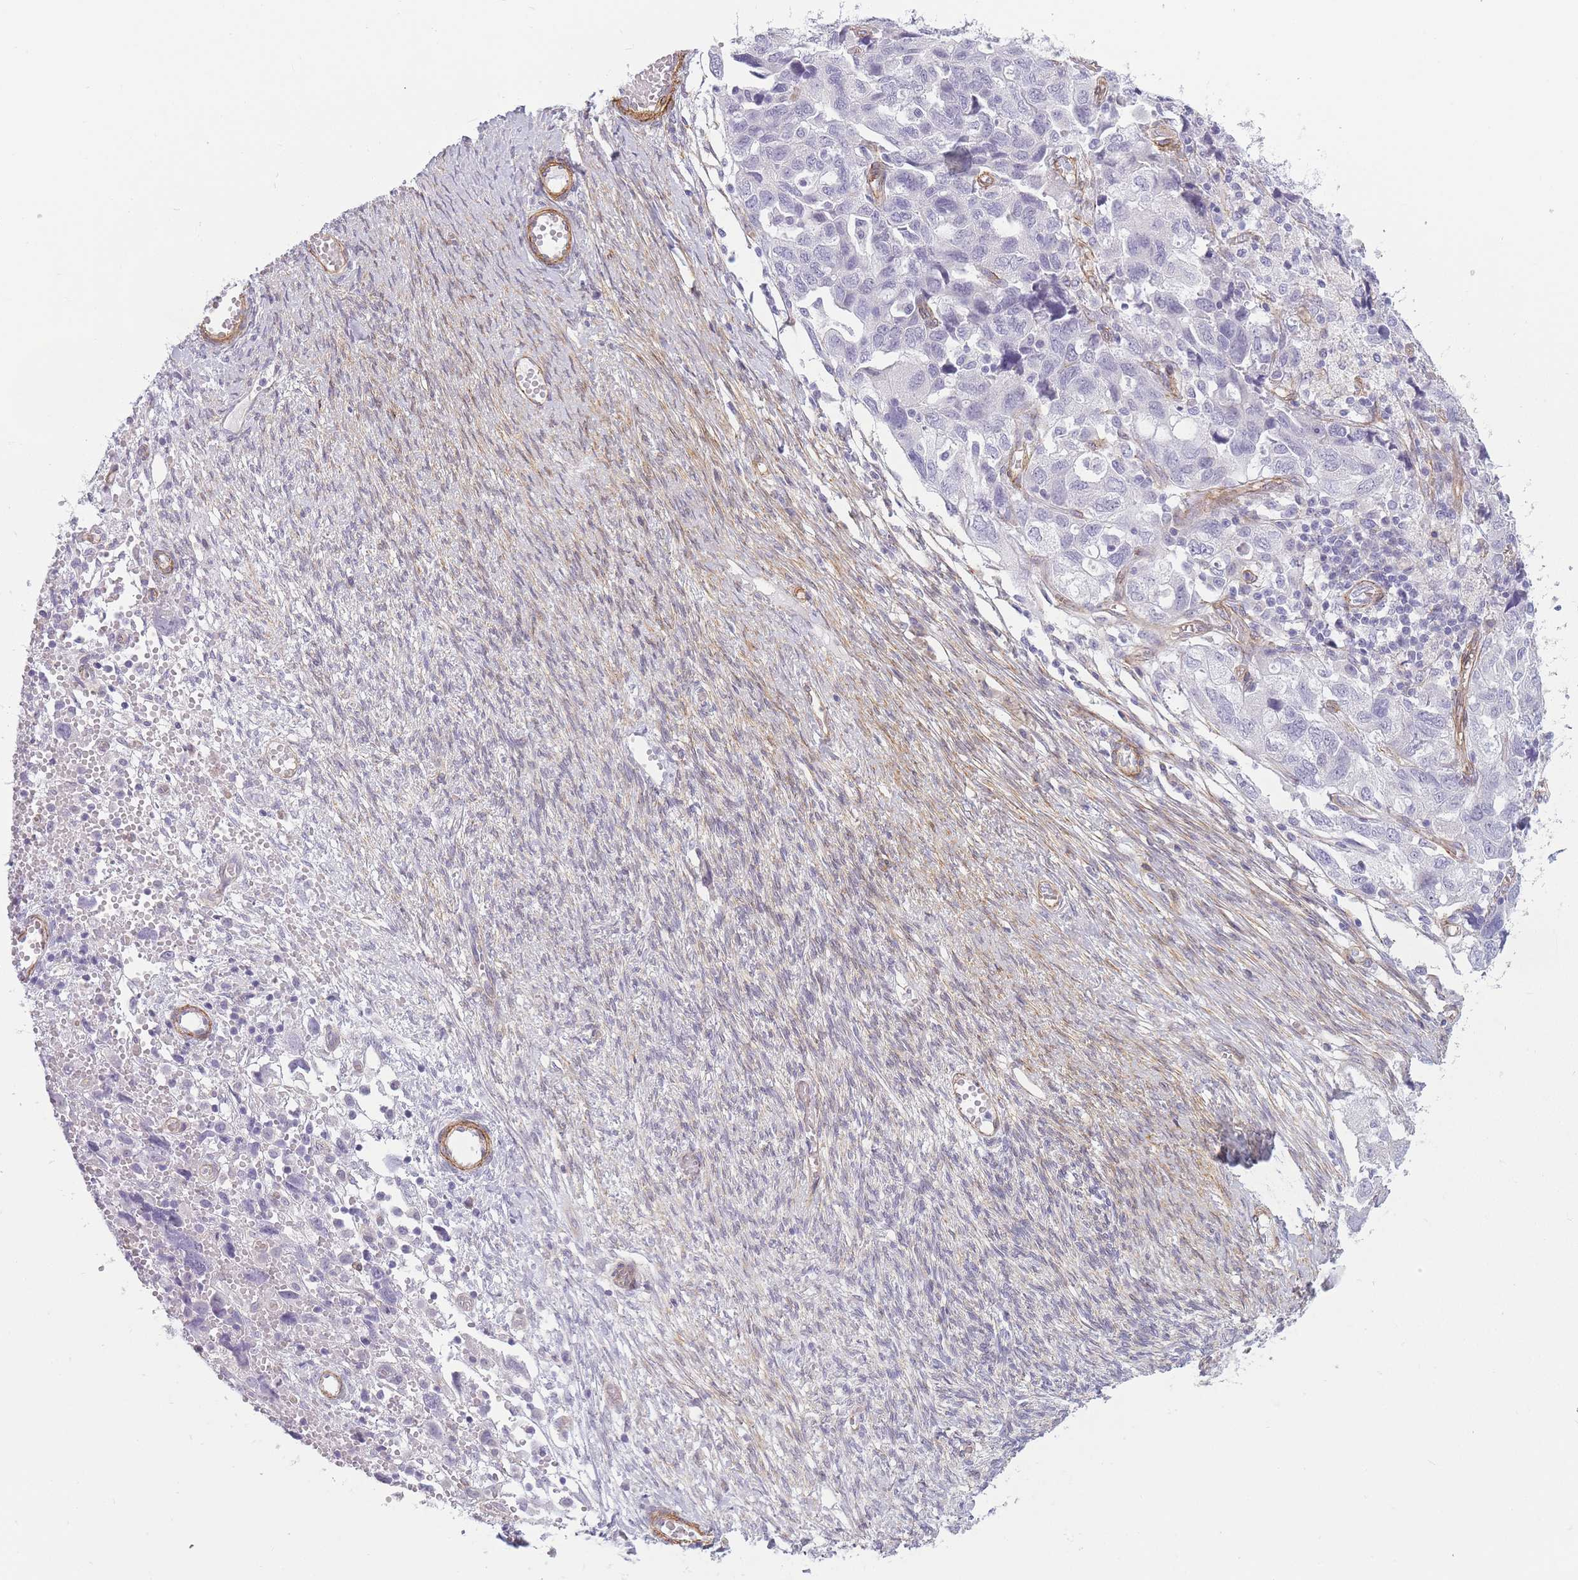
{"staining": {"intensity": "negative", "quantity": "none", "location": "none"}, "tissue": "ovarian cancer", "cell_type": "Tumor cells", "image_type": "cancer", "snomed": [{"axis": "morphology", "description": "Carcinoma, NOS"}, {"axis": "morphology", "description": "Cystadenocarcinoma, serous, NOS"}, {"axis": "topography", "description": "Ovary"}], "caption": "This is an IHC histopathology image of ovarian cancer (serous cystadenocarcinoma). There is no staining in tumor cells.", "gene": "OR6B3", "patient": {"sex": "female", "age": 69}}